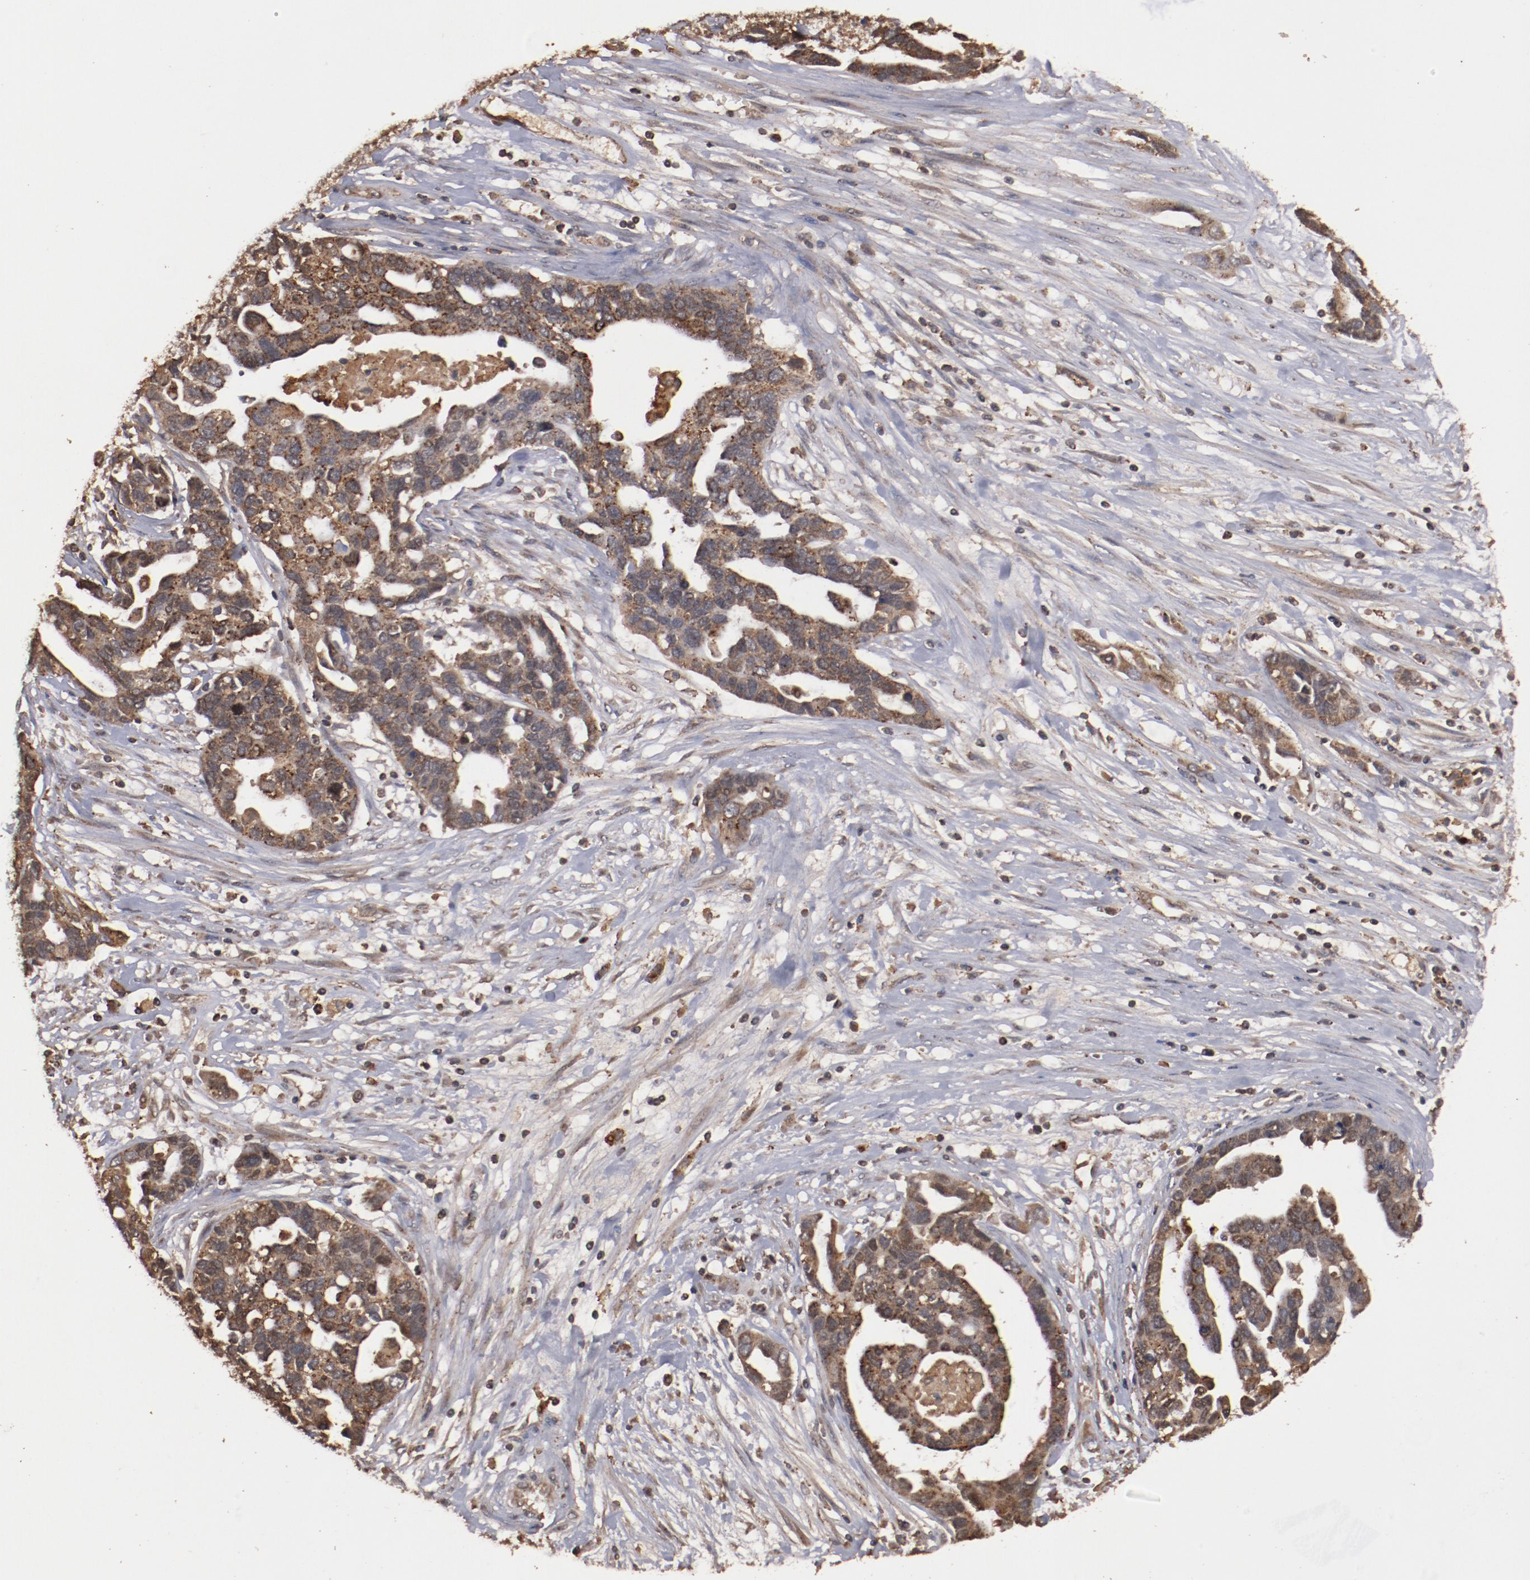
{"staining": {"intensity": "moderate", "quantity": ">75%", "location": "cytoplasmic/membranous"}, "tissue": "ovarian cancer", "cell_type": "Tumor cells", "image_type": "cancer", "snomed": [{"axis": "morphology", "description": "Cystadenocarcinoma, serous, NOS"}, {"axis": "topography", "description": "Ovary"}], "caption": "Immunohistochemical staining of serous cystadenocarcinoma (ovarian) shows medium levels of moderate cytoplasmic/membranous staining in about >75% of tumor cells.", "gene": "TENM1", "patient": {"sex": "female", "age": 54}}